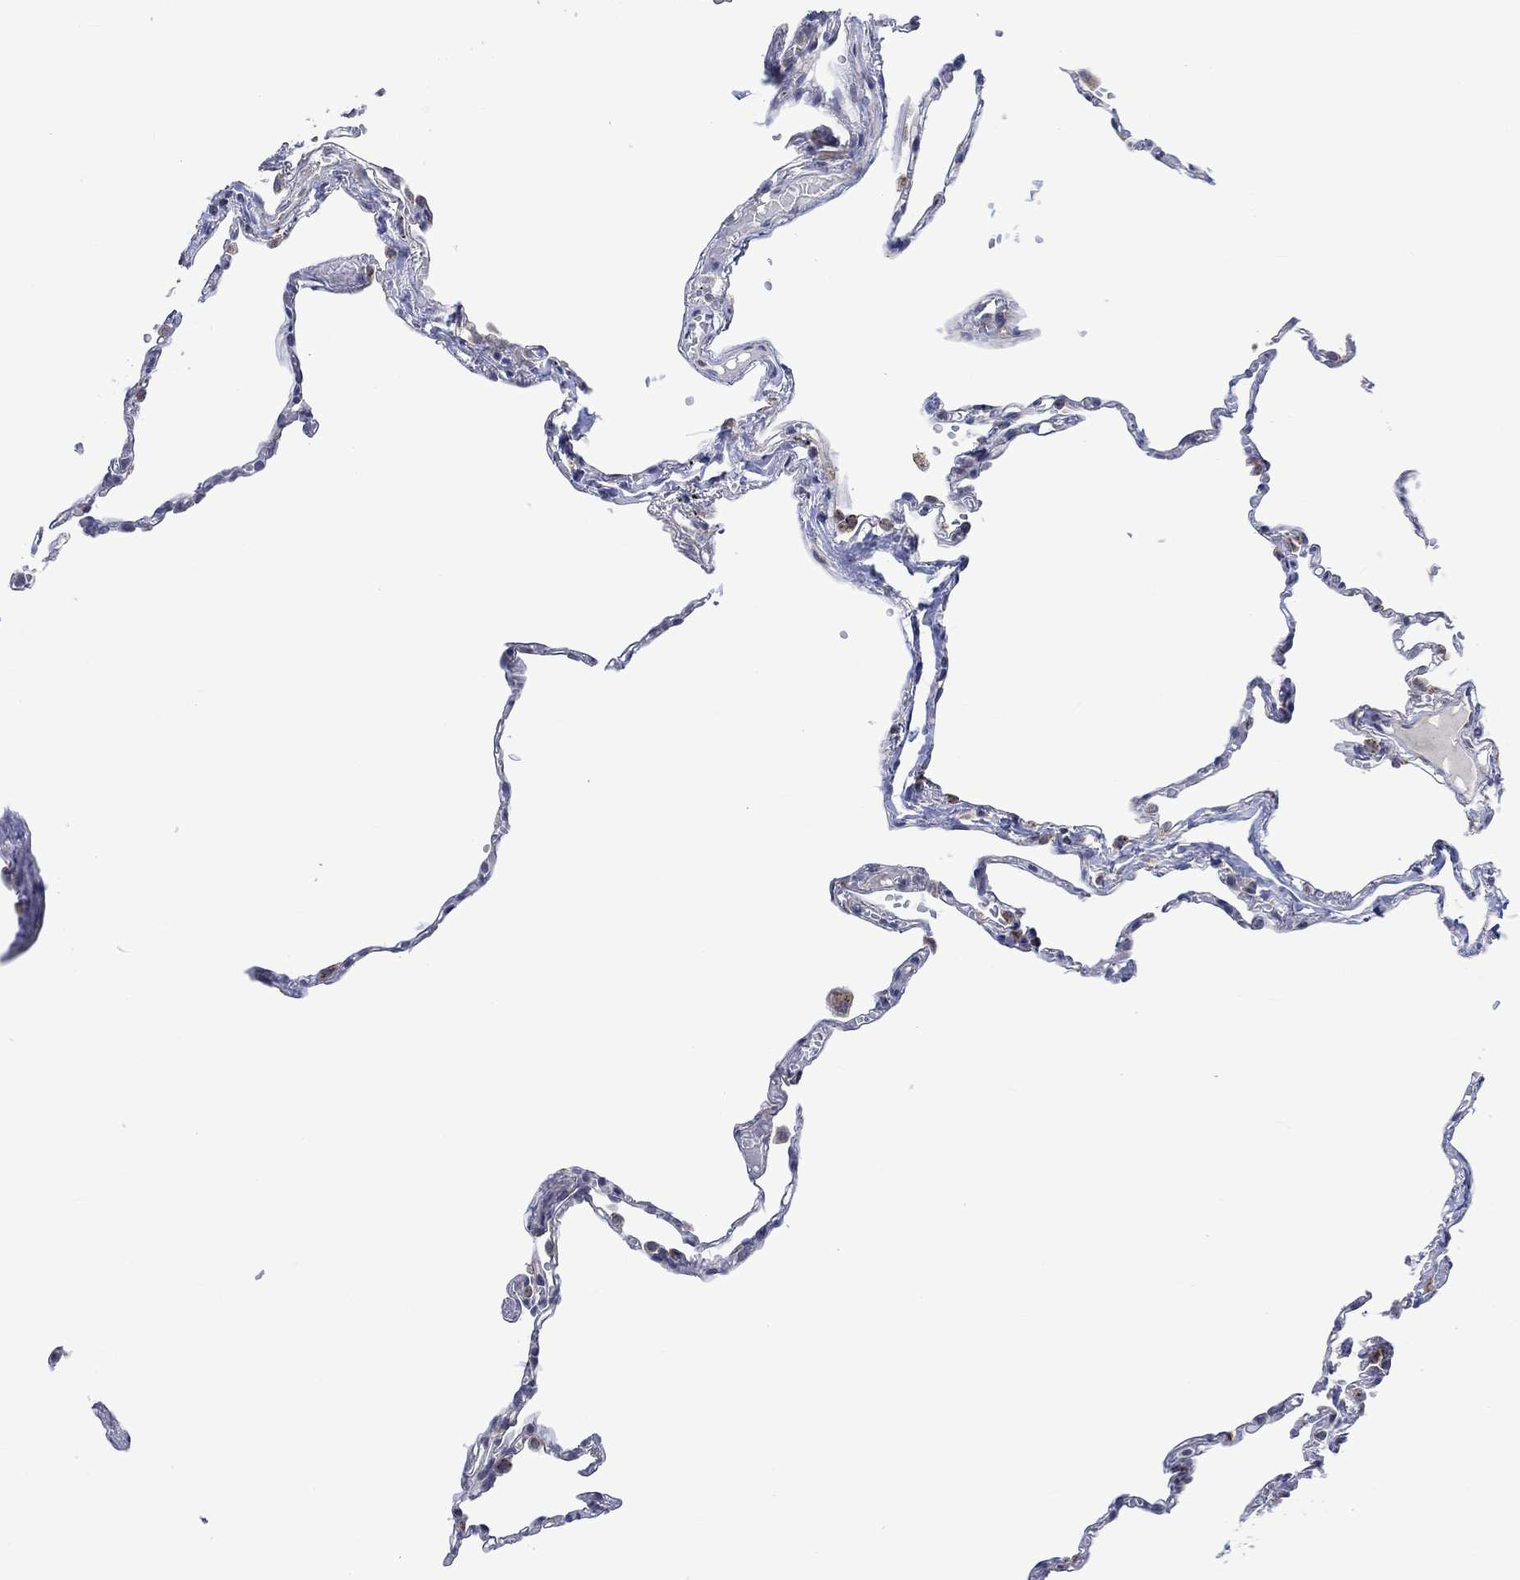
{"staining": {"intensity": "moderate", "quantity": "<25%", "location": "cytoplasmic/membranous"}, "tissue": "lung", "cell_type": "Alveolar cells", "image_type": "normal", "snomed": [{"axis": "morphology", "description": "Normal tissue, NOS"}, {"axis": "topography", "description": "Lung"}], "caption": "The micrograph displays a brown stain indicating the presence of a protein in the cytoplasmic/membranous of alveolar cells in lung.", "gene": "SLC48A1", "patient": {"sex": "male", "age": 78}}